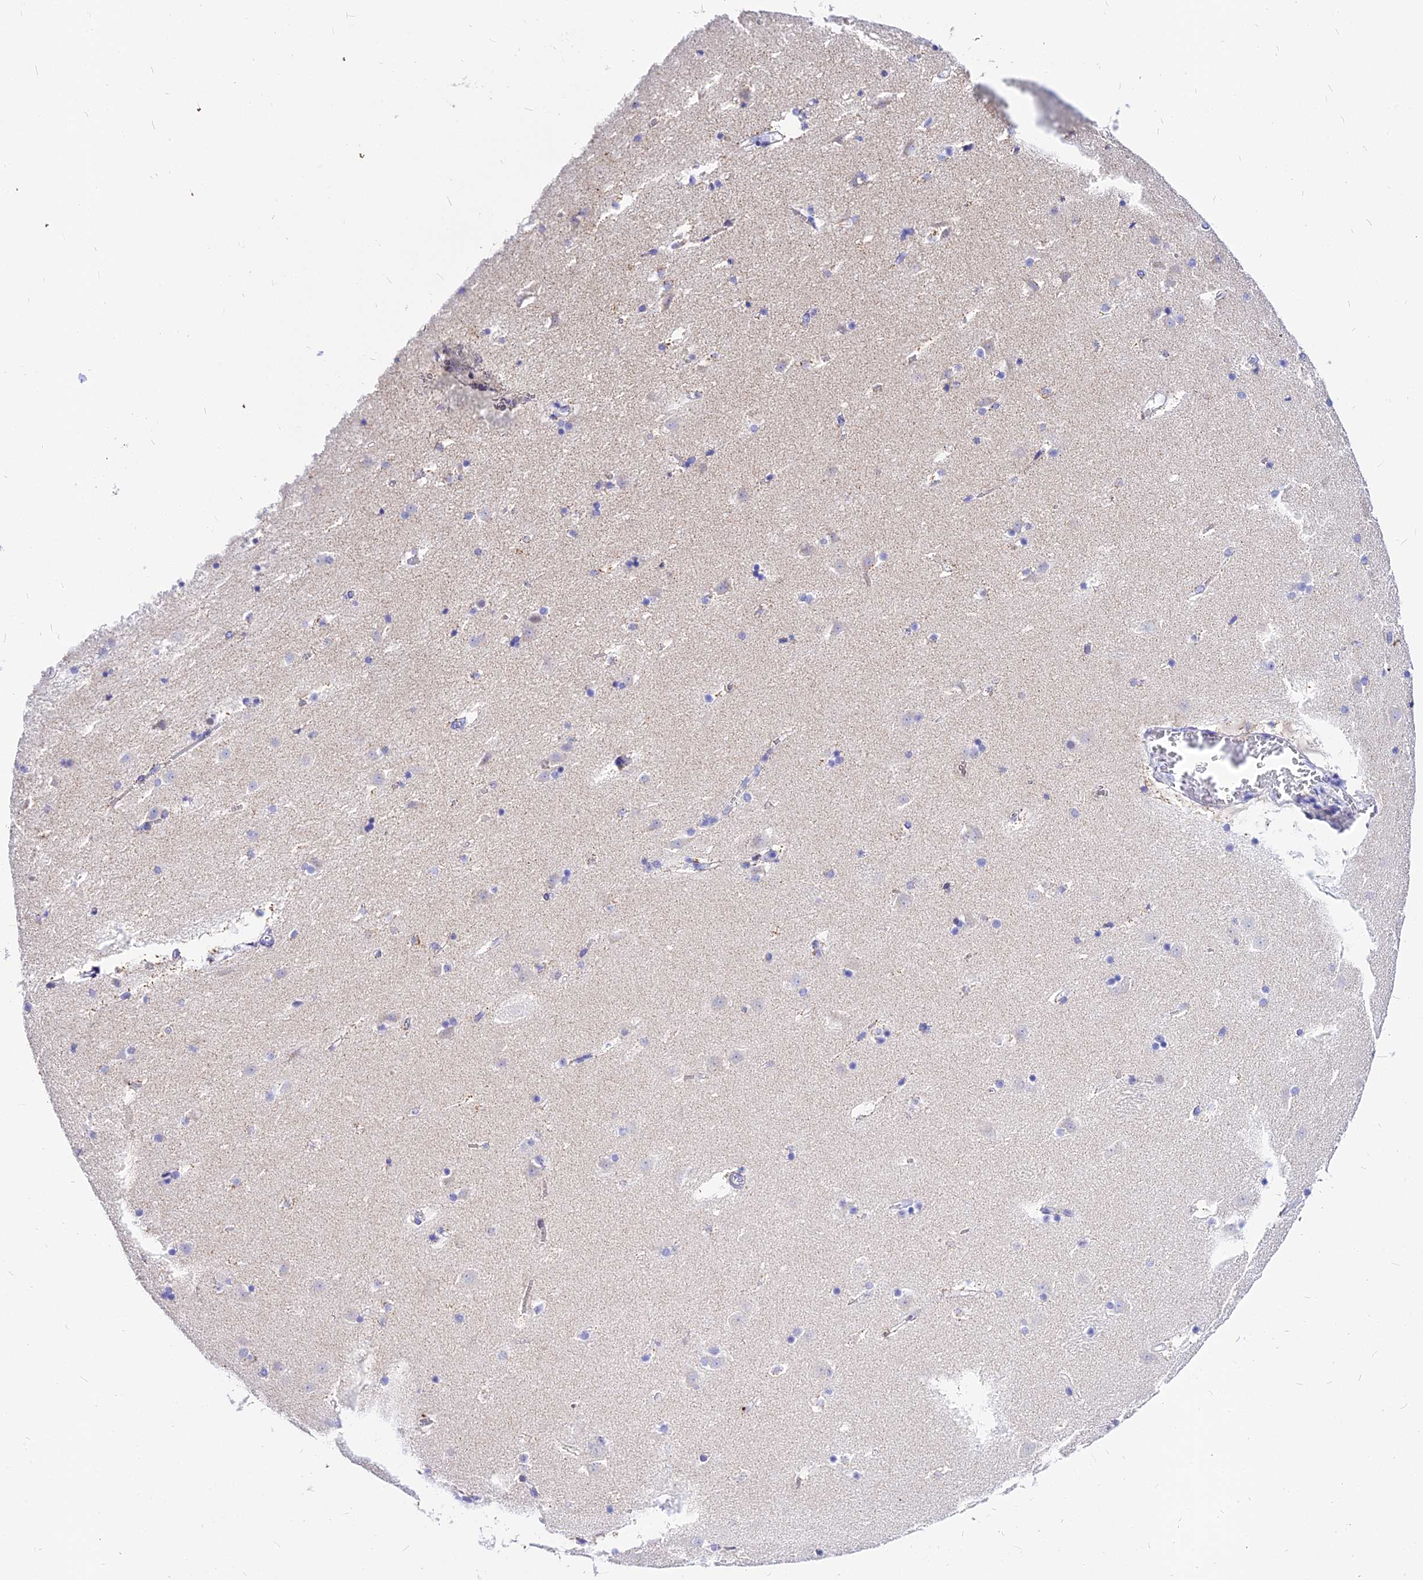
{"staining": {"intensity": "negative", "quantity": "none", "location": "none"}, "tissue": "caudate", "cell_type": "Glial cells", "image_type": "normal", "snomed": [{"axis": "morphology", "description": "Normal tissue, NOS"}, {"axis": "topography", "description": "Lateral ventricle wall"}], "caption": "The photomicrograph demonstrates no staining of glial cells in unremarkable caudate. (DAB (3,3'-diaminobenzidine) immunohistochemistry, high magnification).", "gene": "CARD18", "patient": {"sex": "male", "age": 45}}